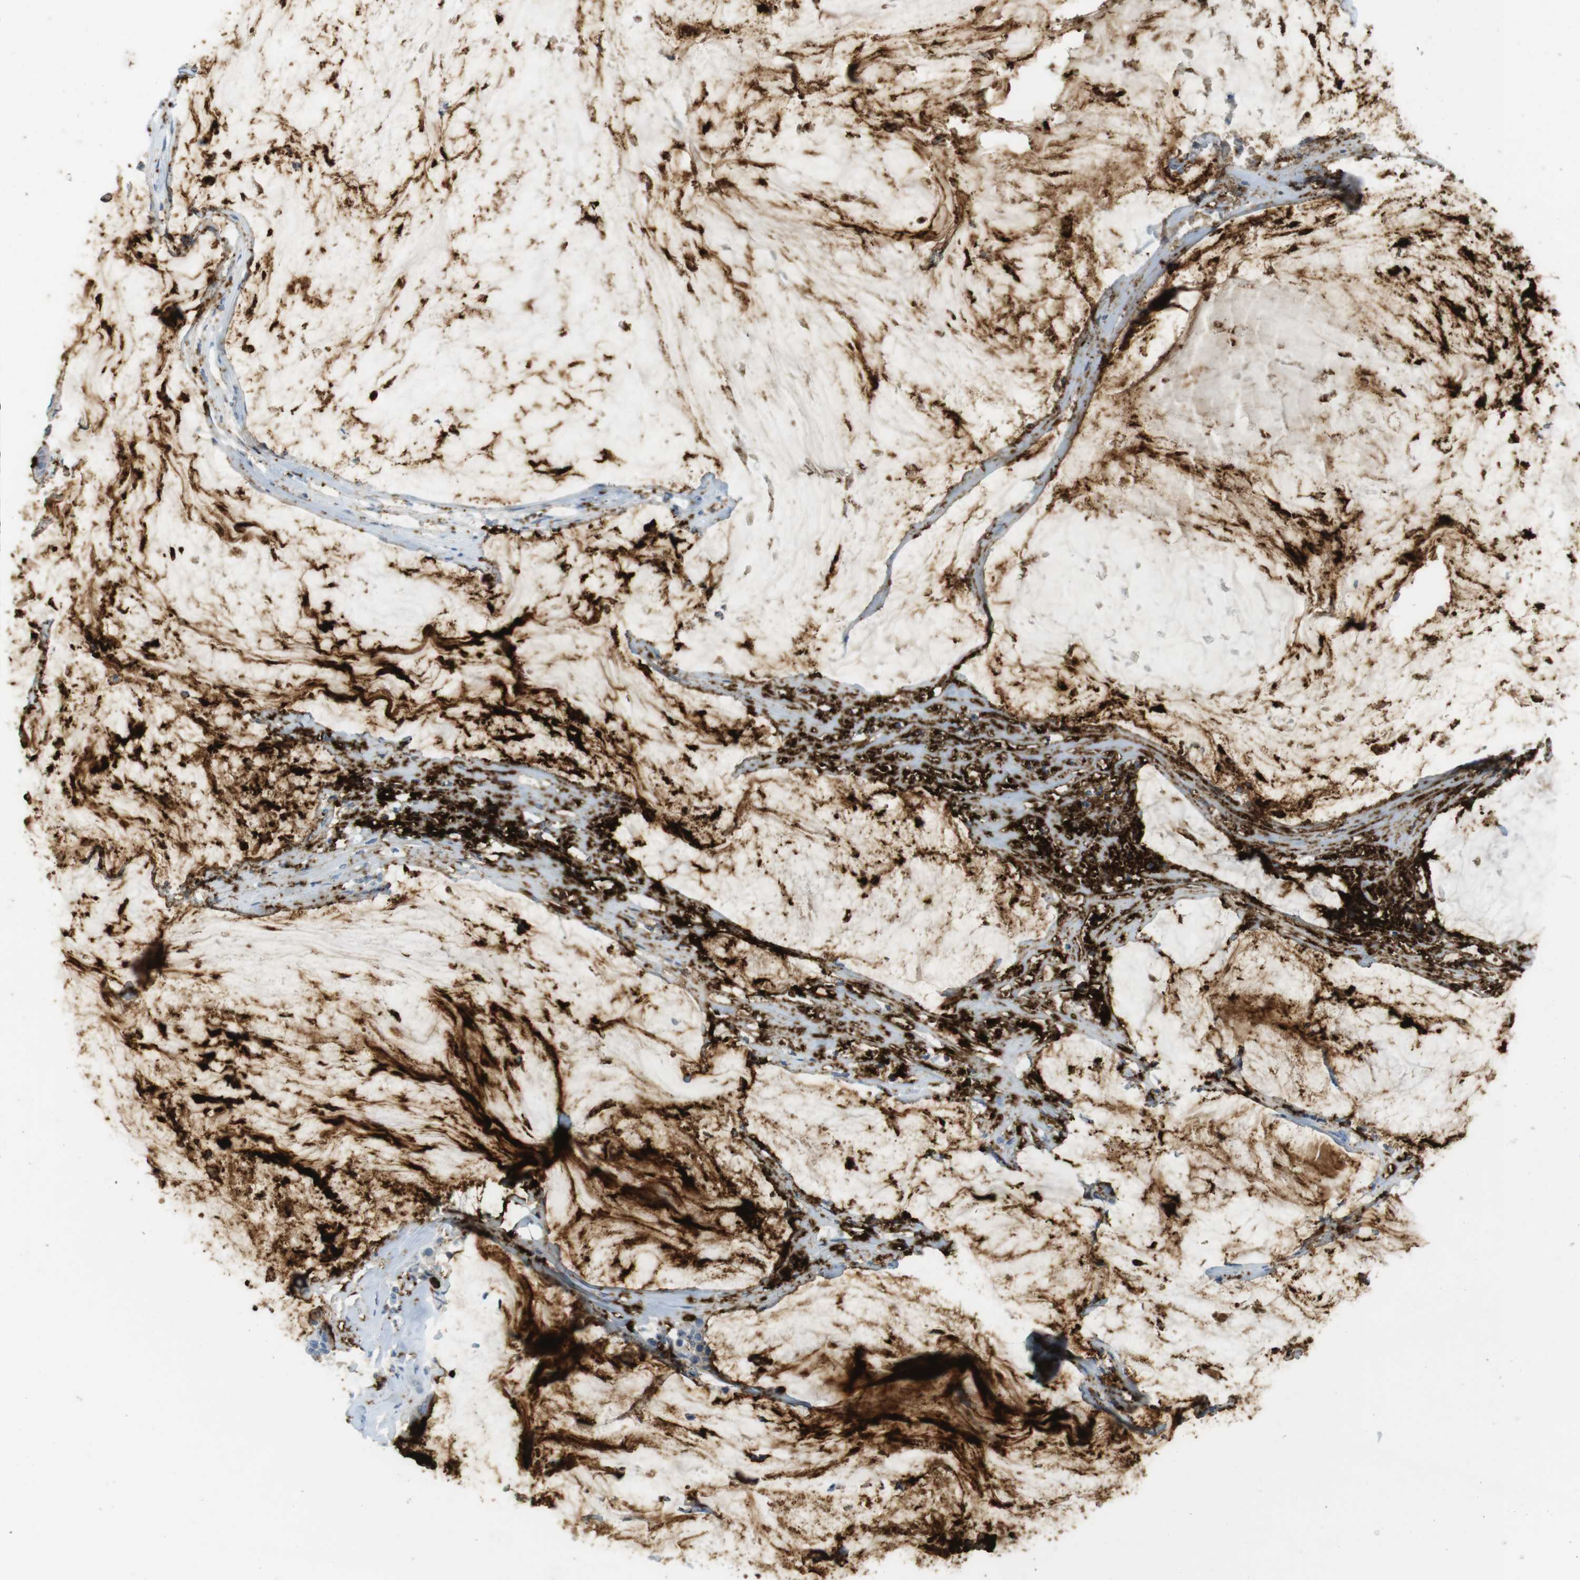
{"staining": {"intensity": "strong", "quantity": ">75%", "location": "cytoplasmic/membranous"}, "tissue": "pancreatic cancer", "cell_type": "Tumor cells", "image_type": "cancer", "snomed": [{"axis": "morphology", "description": "Adenocarcinoma, NOS"}, {"axis": "topography", "description": "Pancreas"}], "caption": "Human pancreatic adenocarcinoma stained for a protein (brown) exhibits strong cytoplasmic/membranous positive positivity in about >75% of tumor cells.", "gene": "MUC5B", "patient": {"sex": "male", "age": 41}}